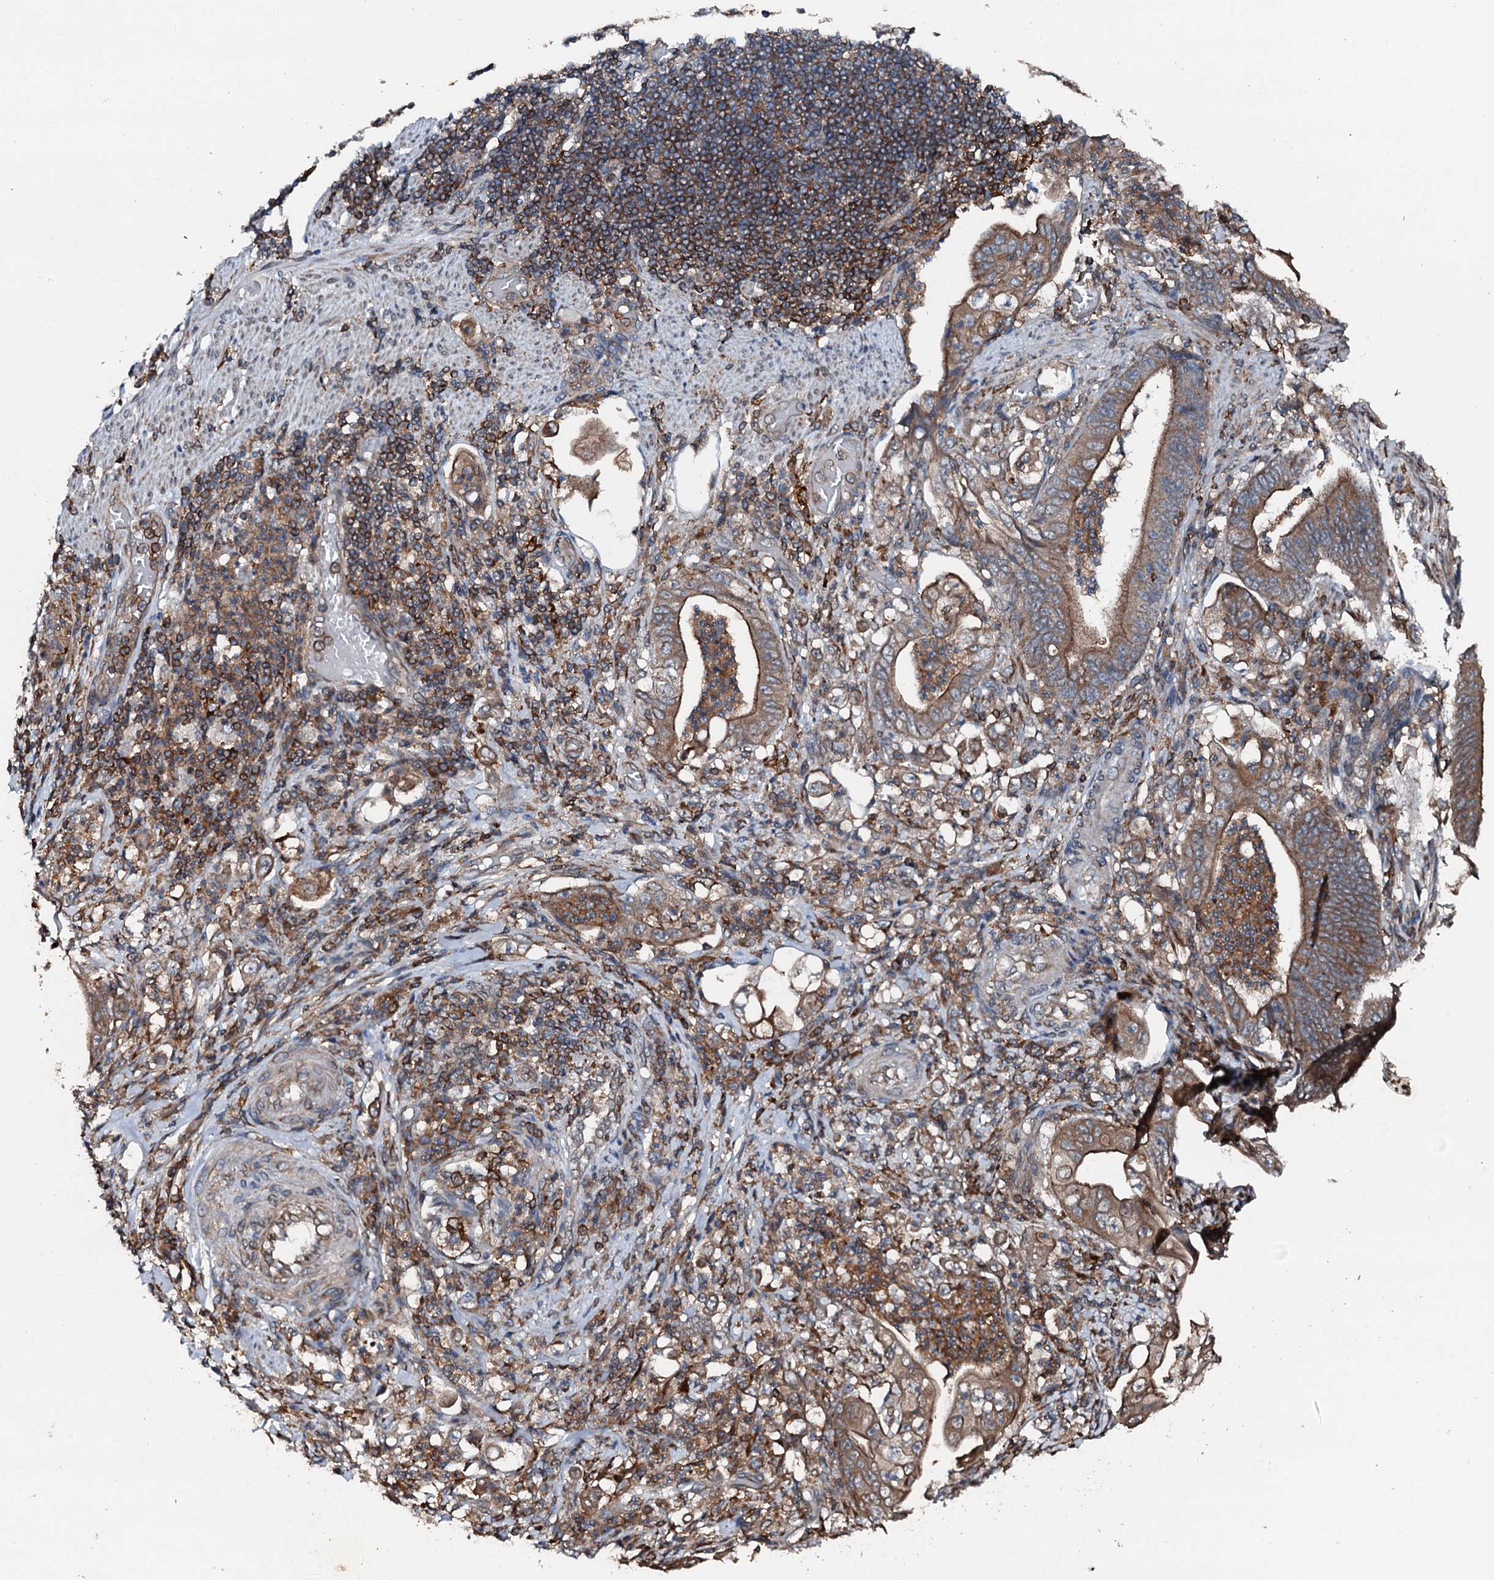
{"staining": {"intensity": "moderate", "quantity": ">75%", "location": "cytoplasmic/membranous"}, "tissue": "stomach cancer", "cell_type": "Tumor cells", "image_type": "cancer", "snomed": [{"axis": "morphology", "description": "Adenocarcinoma, NOS"}, {"axis": "topography", "description": "Stomach"}], "caption": "IHC histopathology image of neoplastic tissue: stomach cancer (adenocarcinoma) stained using immunohistochemistry (IHC) shows medium levels of moderate protein expression localized specifically in the cytoplasmic/membranous of tumor cells, appearing as a cytoplasmic/membranous brown color.", "gene": "EDC4", "patient": {"sex": "female", "age": 73}}